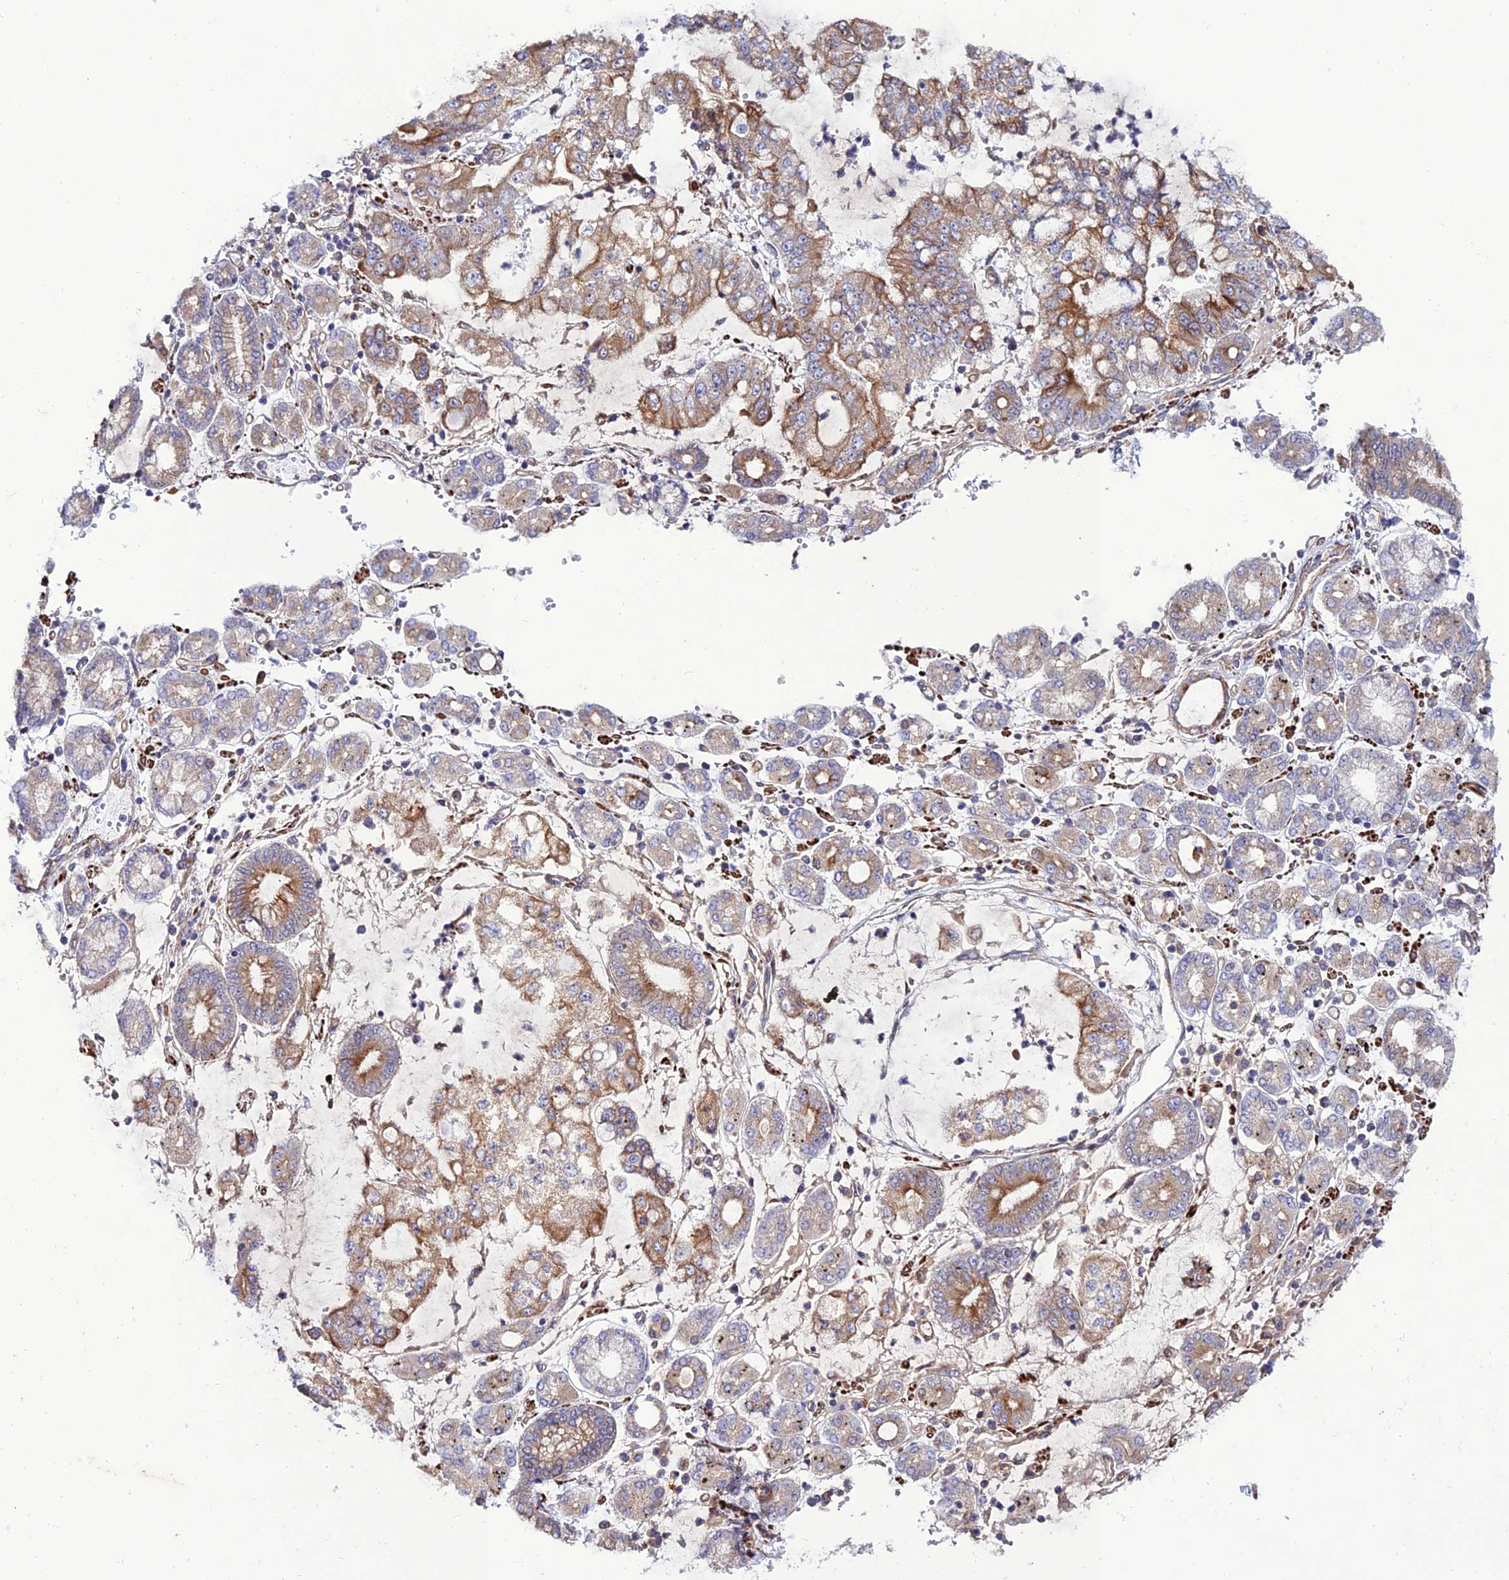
{"staining": {"intensity": "moderate", "quantity": "25%-75%", "location": "cytoplasmic/membranous"}, "tissue": "stomach cancer", "cell_type": "Tumor cells", "image_type": "cancer", "snomed": [{"axis": "morphology", "description": "Adenocarcinoma, NOS"}, {"axis": "topography", "description": "Stomach"}], "caption": "Immunohistochemistry histopathology image of neoplastic tissue: human adenocarcinoma (stomach) stained using immunohistochemistry (IHC) reveals medium levels of moderate protein expression localized specifically in the cytoplasmic/membranous of tumor cells, appearing as a cytoplasmic/membranous brown color.", "gene": "ARL6IP1", "patient": {"sex": "male", "age": 76}}